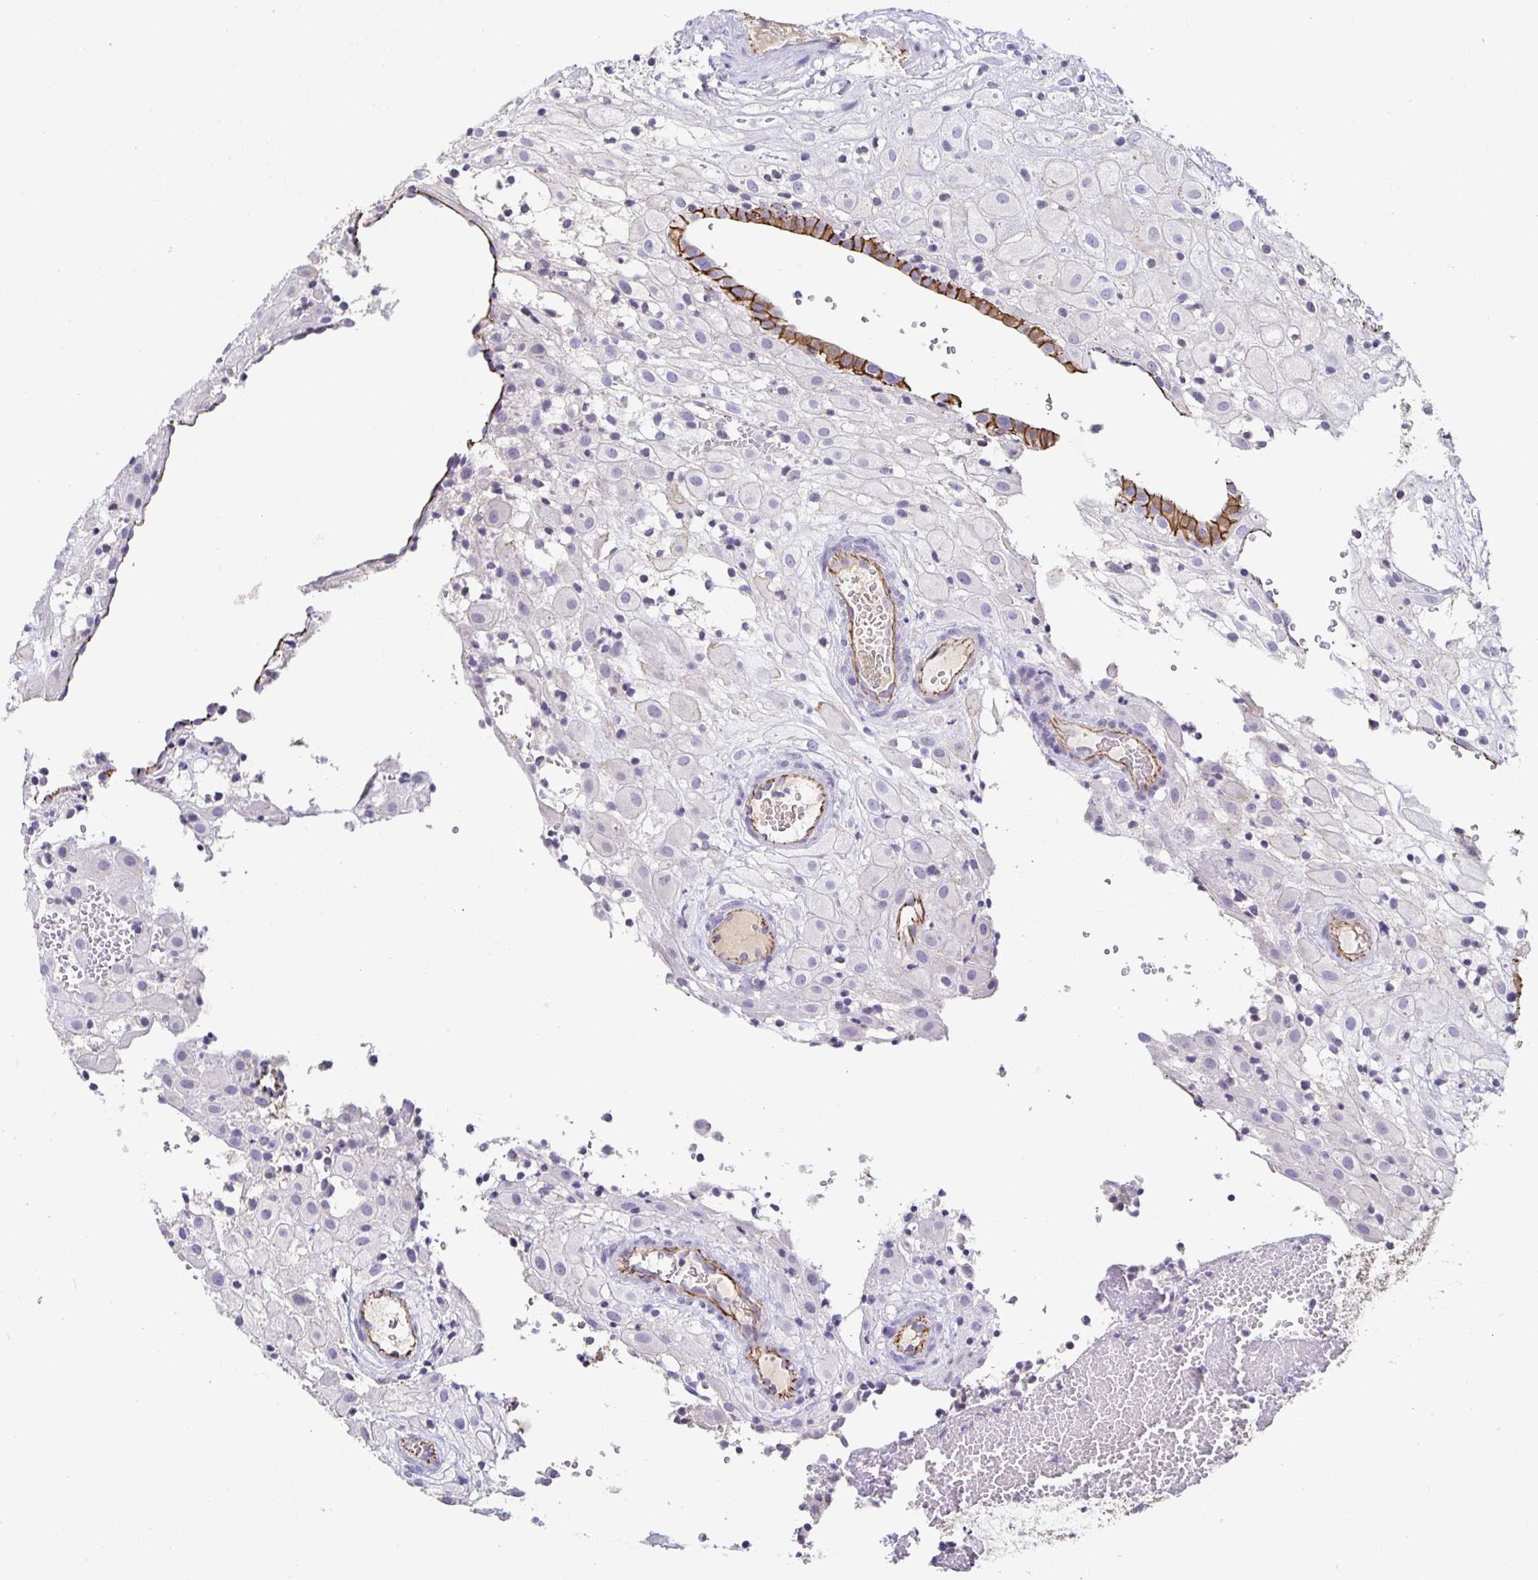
{"staining": {"intensity": "negative", "quantity": "none", "location": "none"}, "tissue": "placenta", "cell_type": "Decidual cells", "image_type": "normal", "snomed": [{"axis": "morphology", "description": "Normal tissue, NOS"}, {"axis": "topography", "description": "Placenta"}], "caption": "DAB (3,3'-diaminobenzidine) immunohistochemical staining of unremarkable human placenta displays no significant expression in decidual cells.", "gene": "PIWIL3", "patient": {"sex": "female", "age": 24}}